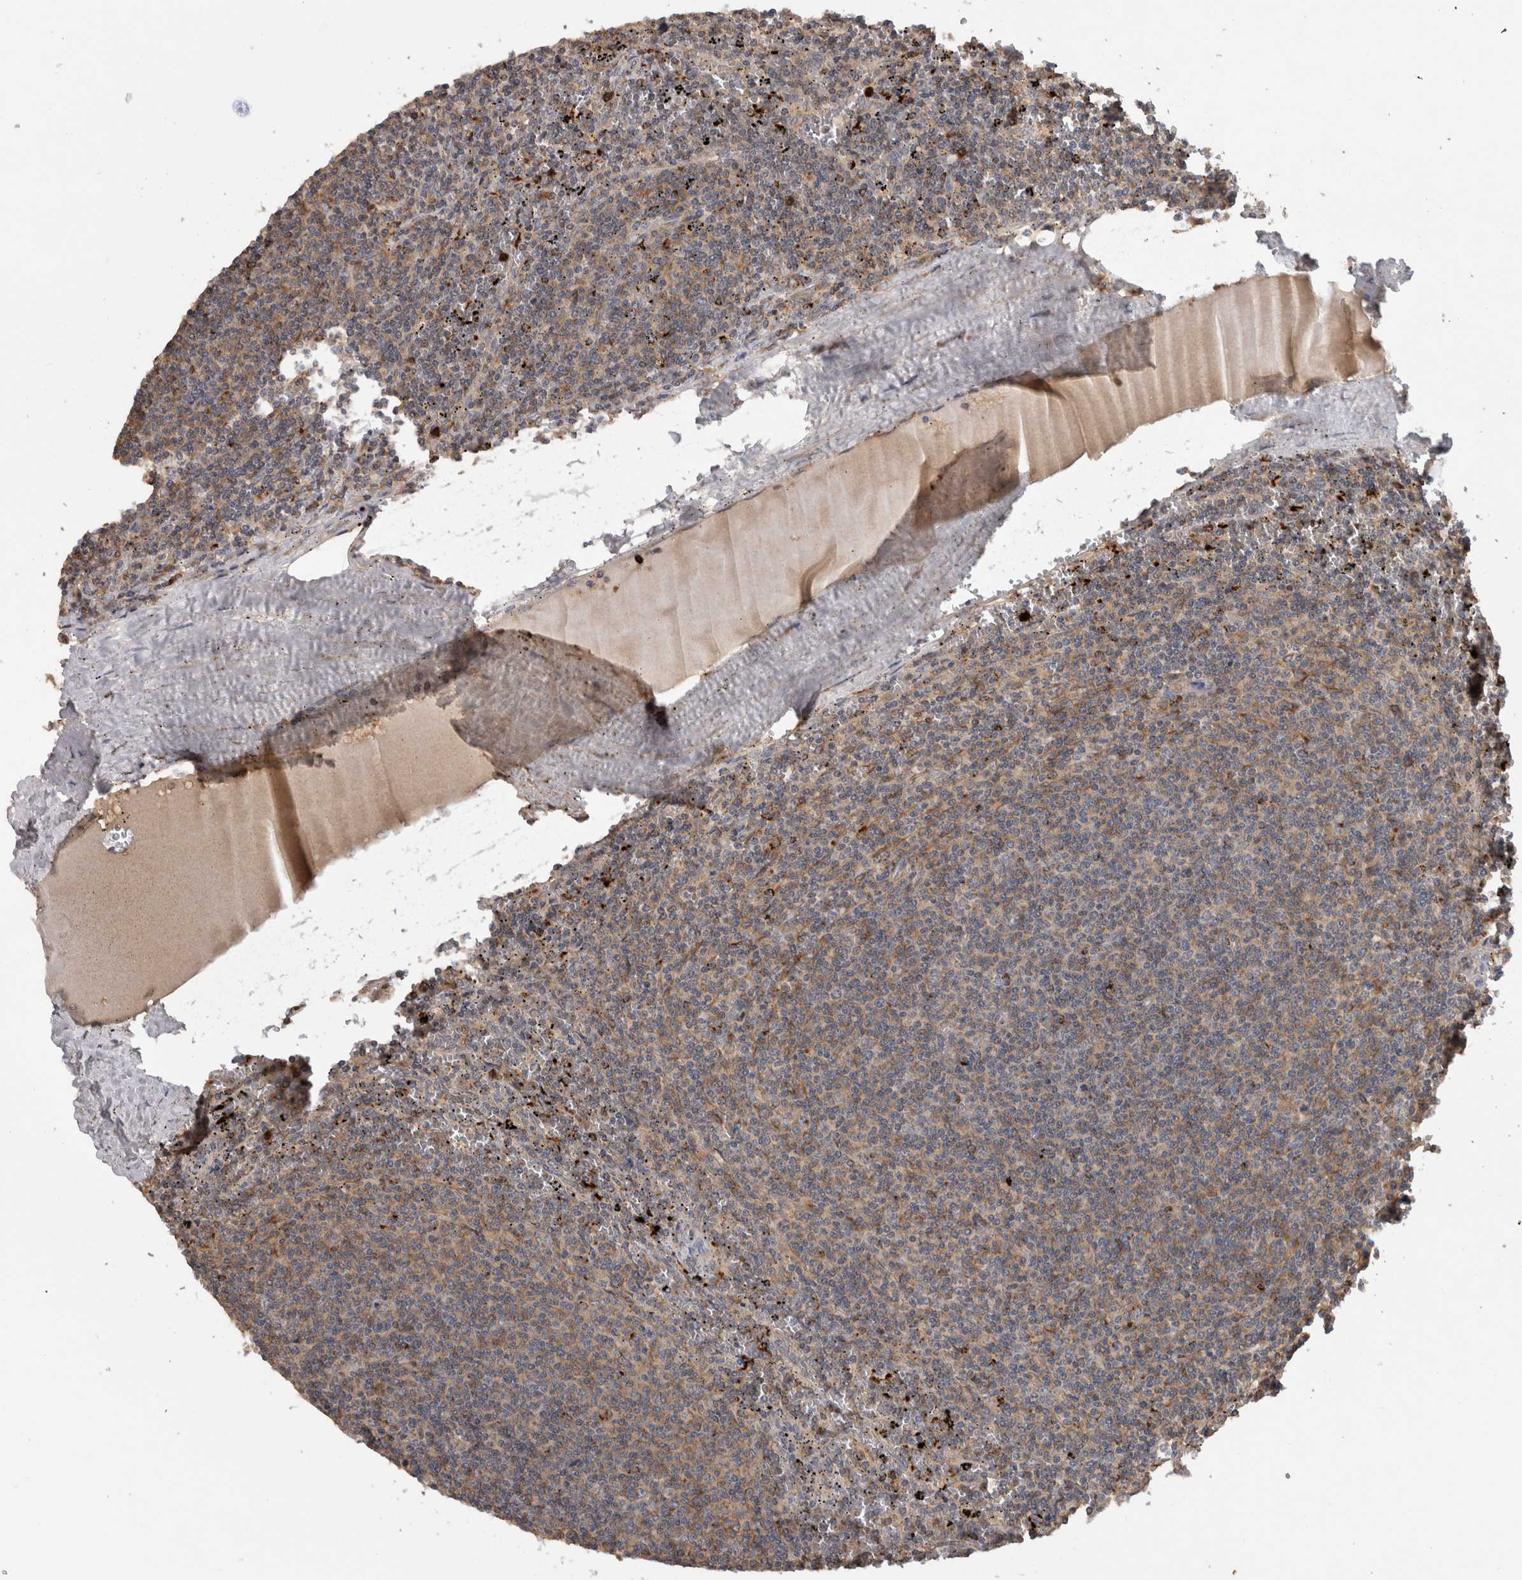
{"staining": {"intensity": "weak", "quantity": "<25%", "location": "cytoplasmic/membranous"}, "tissue": "lymphoma", "cell_type": "Tumor cells", "image_type": "cancer", "snomed": [{"axis": "morphology", "description": "Malignant lymphoma, non-Hodgkin's type, Low grade"}, {"axis": "topography", "description": "Spleen"}], "caption": "An immunohistochemistry micrograph of malignant lymphoma, non-Hodgkin's type (low-grade) is shown. There is no staining in tumor cells of malignant lymphoma, non-Hodgkin's type (low-grade).", "gene": "TARBP1", "patient": {"sex": "female", "age": 50}}